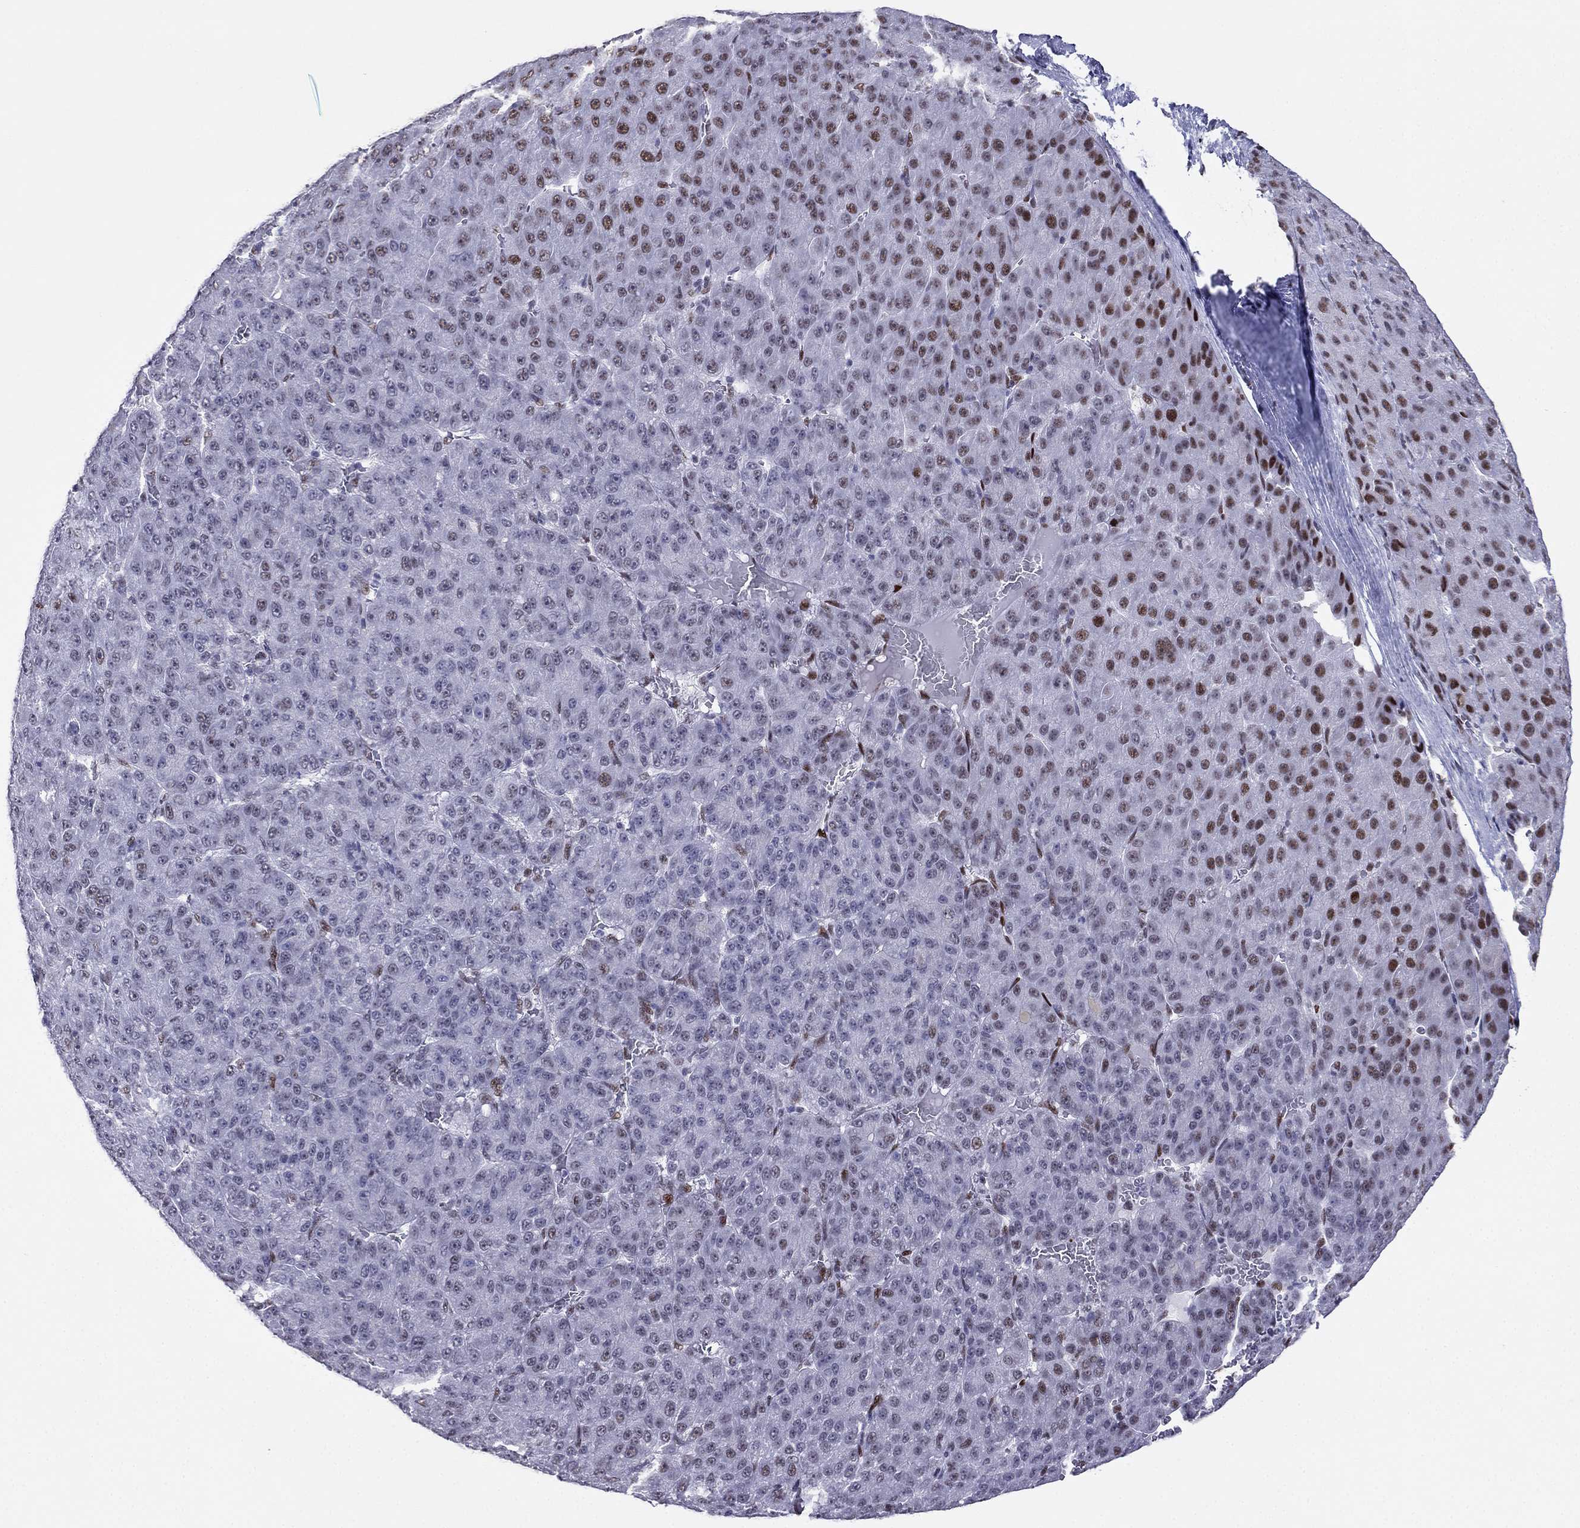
{"staining": {"intensity": "strong", "quantity": "<25%", "location": "nuclear"}, "tissue": "liver cancer", "cell_type": "Tumor cells", "image_type": "cancer", "snomed": [{"axis": "morphology", "description": "Carcinoma, Hepatocellular, NOS"}, {"axis": "topography", "description": "Liver"}], "caption": "Liver cancer (hepatocellular carcinoma) stained for a protein (brown) shows strong nuclear positive expression in about <25% of tumor cells.", "gene": "PPM1G", "patient": {"sex": "male", "age": 67}}